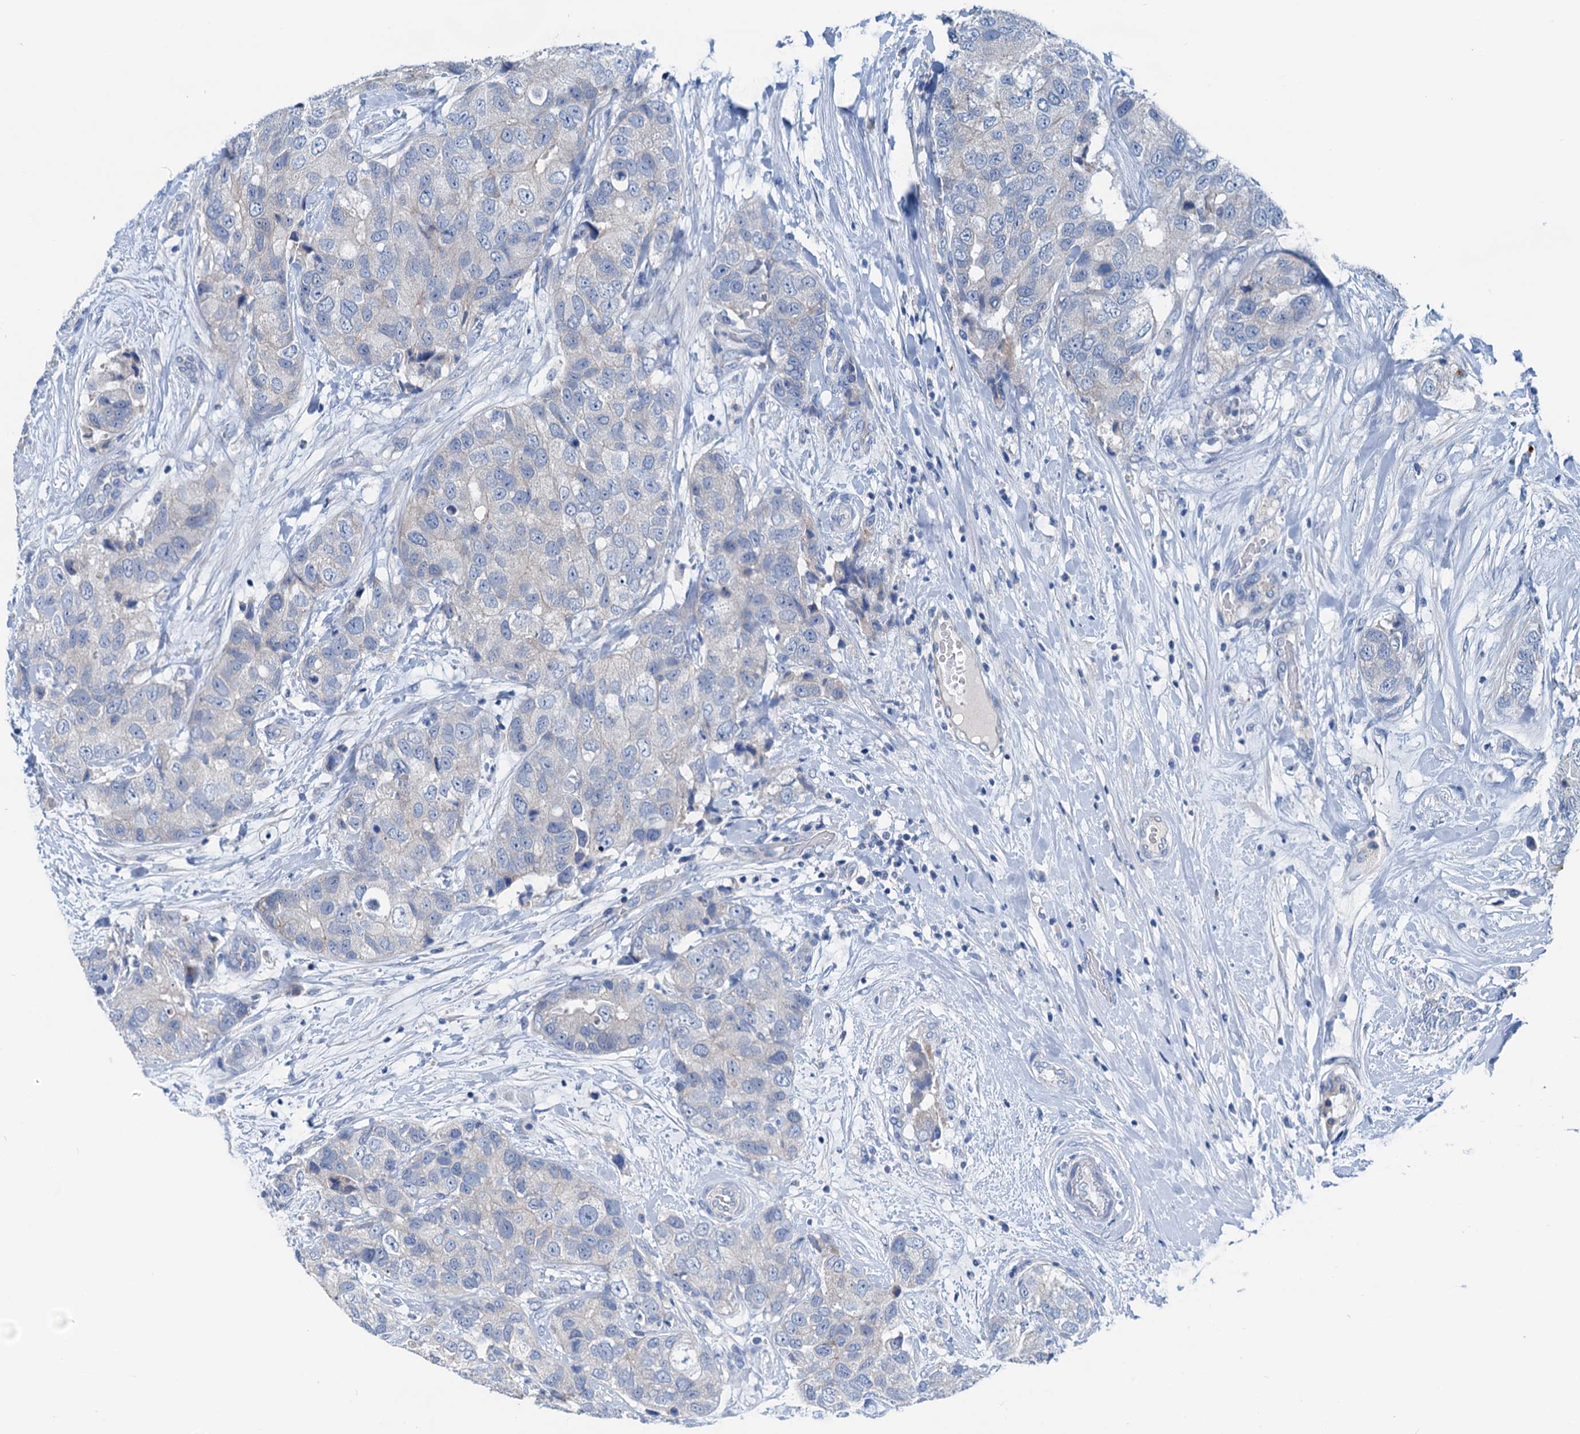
{"staining": {"intensity": "negative", "quantity": "none", "location": "none"}, "tissue": "breast cancer", "cell_type": "Tumor cells", "image_type": "cancer", "snomed": [{"axis": "morphology", "description": "Duct carcinoma"}, {"axis": "topography", "description": "Breast"}], "caption": "The photomicrograph exhibits no significant expression in tumor cells of breast cancer (intraductal carcinoma). (DAB immunohistochemistry, high magnification).", "gene": "KNDC1", "patient": {"sex": "female", "age": 62}}